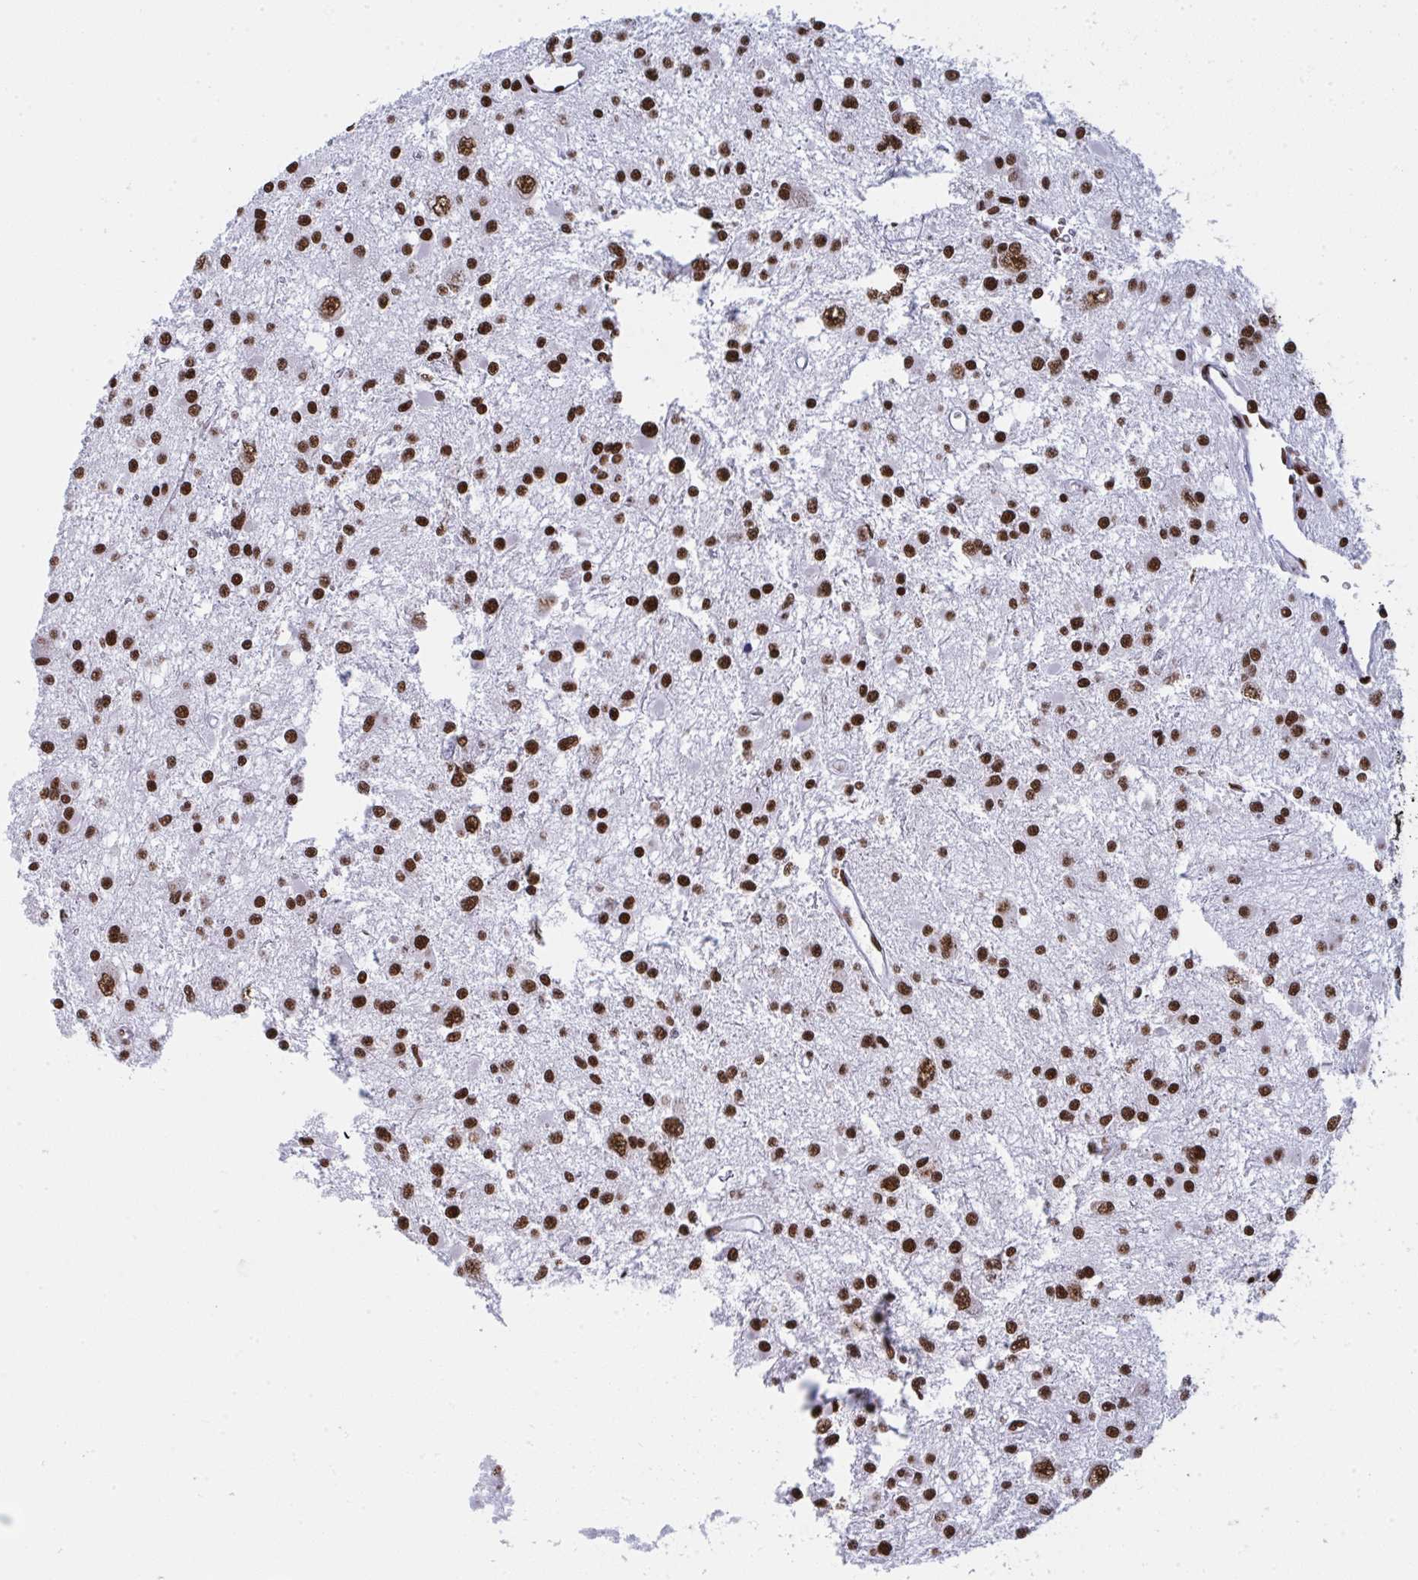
{"staining": {"intensity": "strong", "quantity": ">75%", "location": "nuclear"}, "tissue": "glioma", "cell_type": "Tumor cells", "image_type": "cancer", "snomed": [{"axis": "morphology", "description": "Glioma, malignant, High grade"}, {"axis": "topography", "description": "Brain"}], "caption": "High-power microscopy captured an immunohistochemistry (IHC) image of malignant glioma (high-grade), revealing strong nuclear expression in approximately >75% of tumor cells.", "gene": "GAR1", "patient": {"sex": "male", "age": 54}}